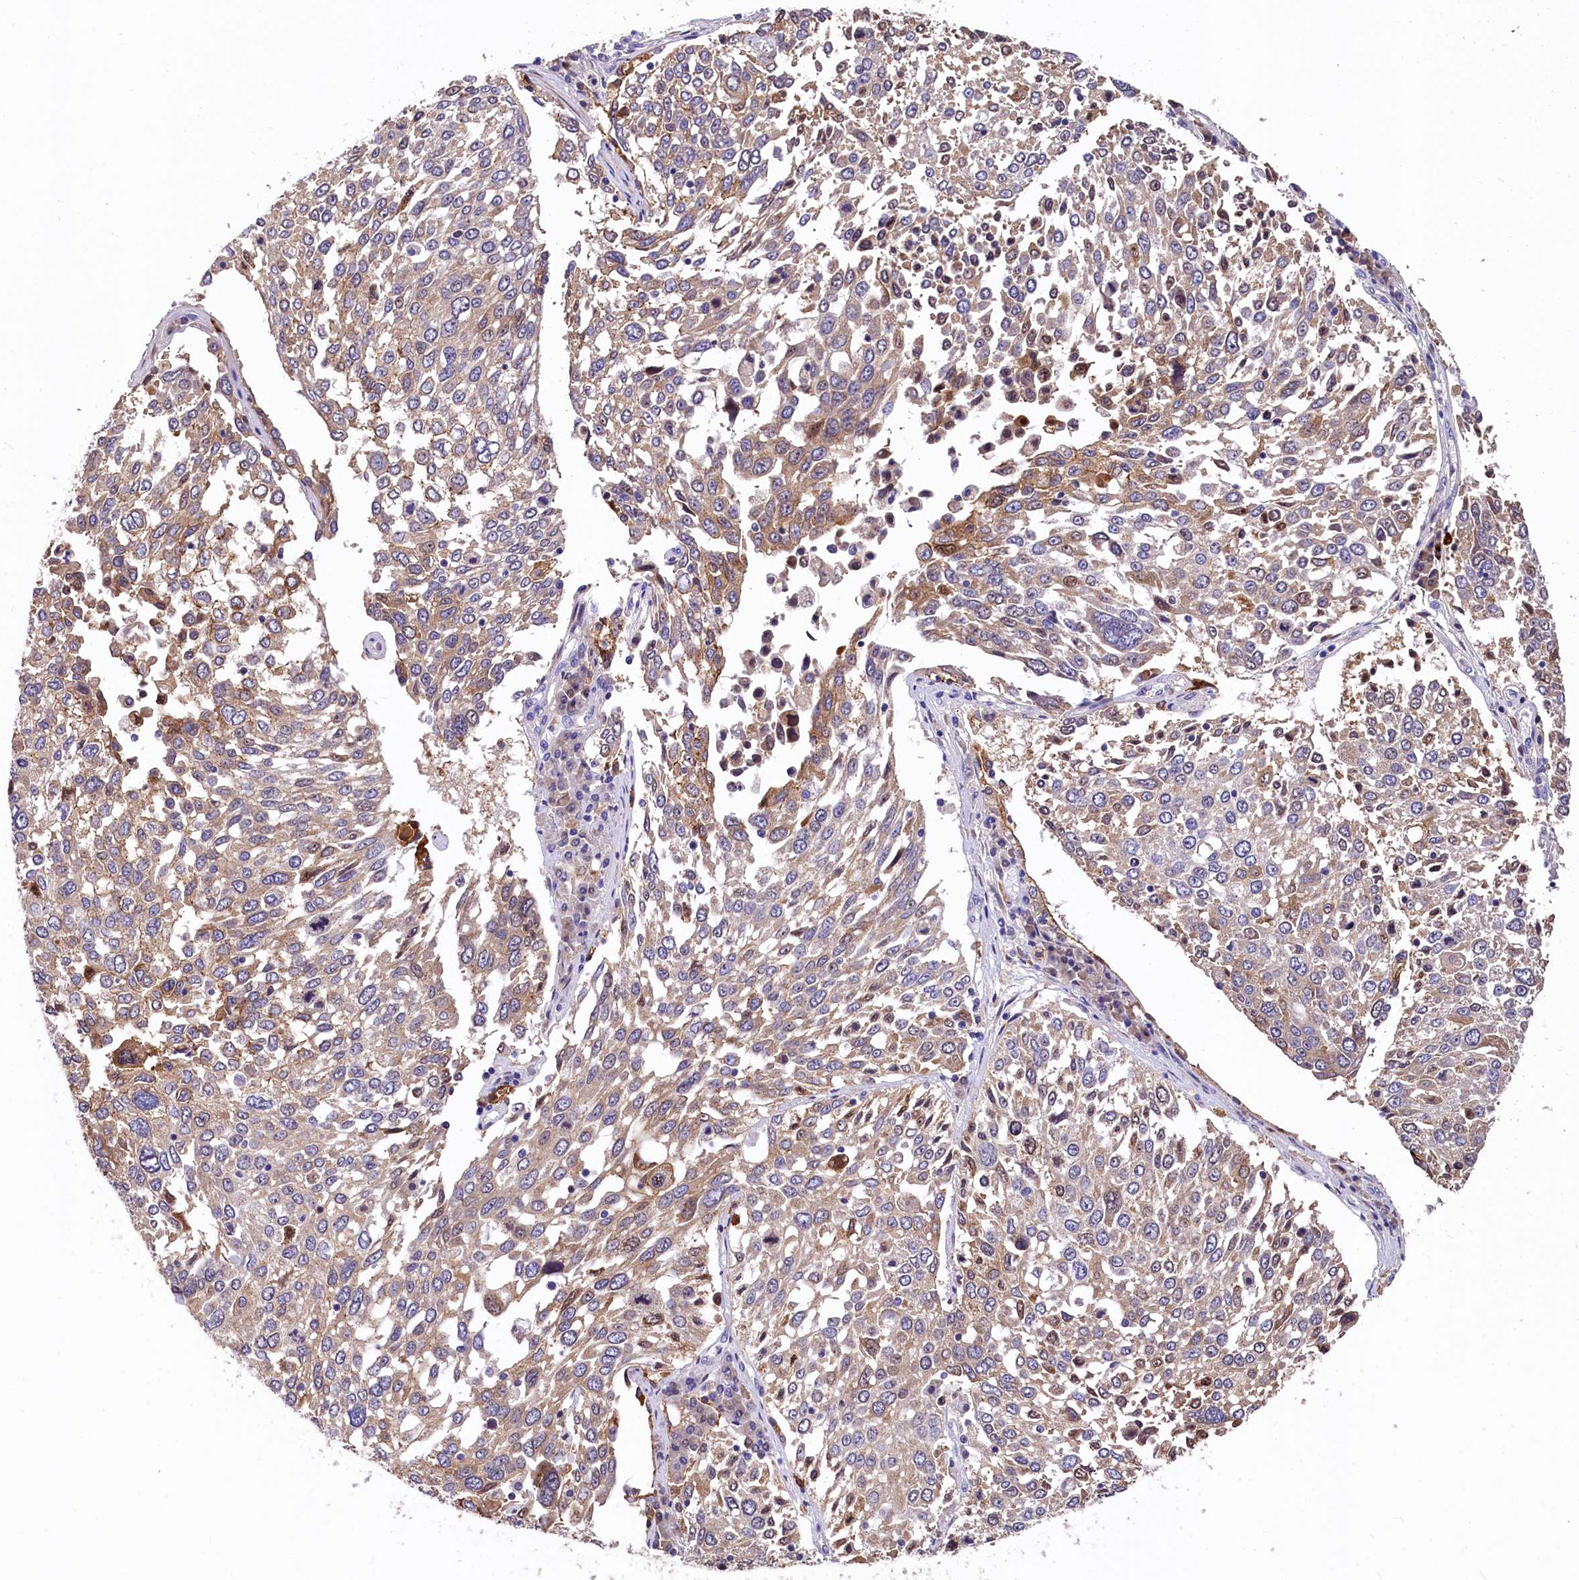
{"staining": {"intensity": "moderate", "quantity": "<25%", "location": "cytoplasmic/membranous"}, "tissue": "lung cancer", "cell_type": "Tumor cells", "image_type": "cancer", "snomed": [{"axis": "morphology", "description": "Squamous cell carcinoma, NOS"}, {"axis": "topography", "description": "Lung"}], "caption": "Immunohistochemical staining of lung squamous cell carcinoma shows low levels of moderate cytoplasmic/membranous protein expression in about <25% of tumor cells.", "gene": "EPS8L2", "patient": {"sex": "male", "age": 65}}